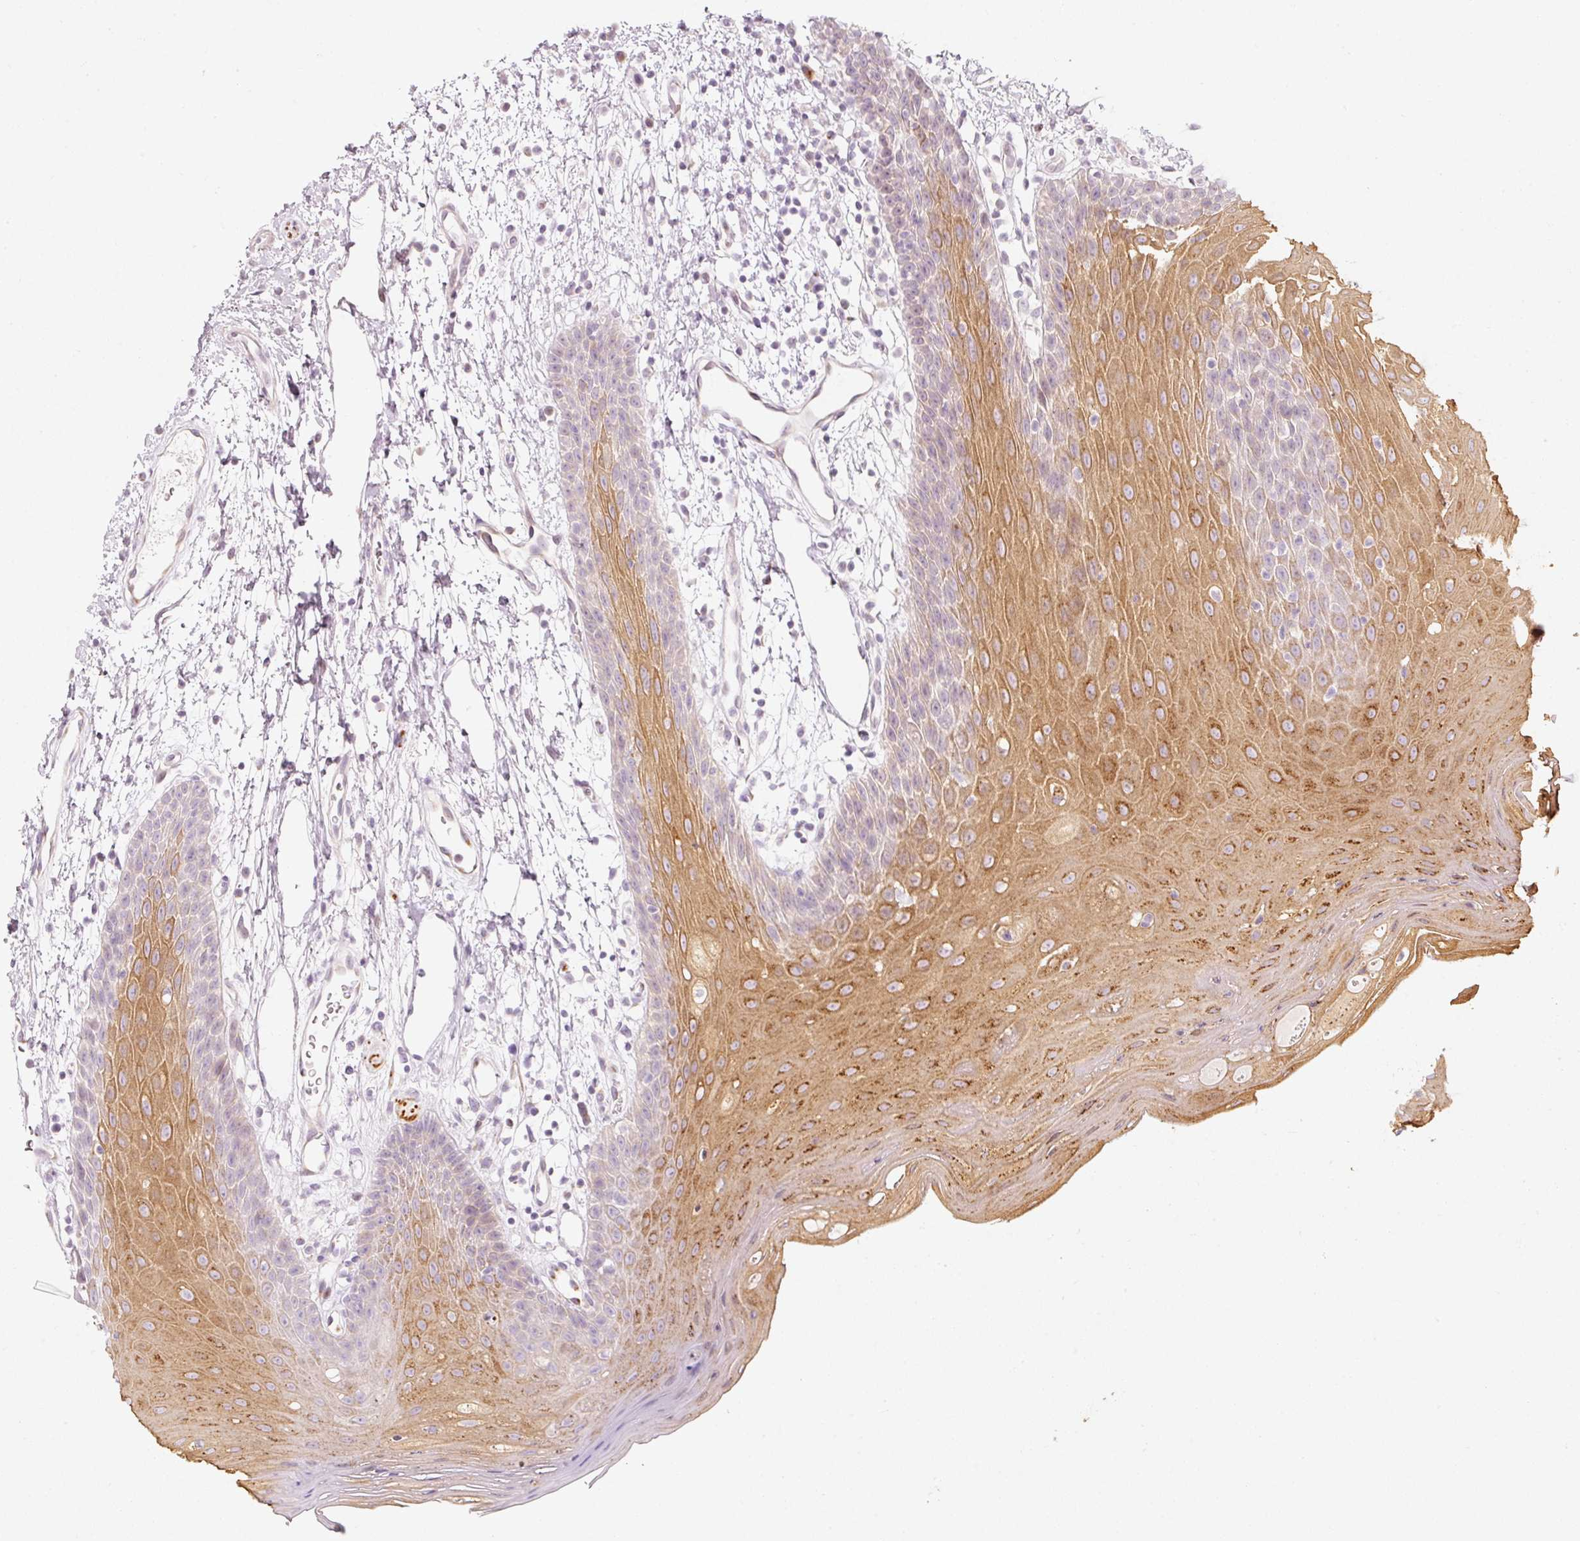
{"staining": {"intensity": "strong", "quantity": "25%-75%", "location": "cytoplasmic/membranous"}, "tissue": "oral mucosa", "cell_type": "Squamous epithelial cells", "image_type": "normal", "snomed": [{"axis": "morphology", "description": "Normal tissue, NOS"}, {"axis": "topography", "description": "Oral tissue"}, {"axis": "topography", "description": "Tounge, NOS"}], "caption": "Immunohistochemical staining of unremarkable oral mucosa demonstrates strong cytoplasmic/membranous protein expression in about 25%-75% of squamous epithelial cells.", "gene": "SLC20A1", "patient": {"sex": "female", "age": 59}}